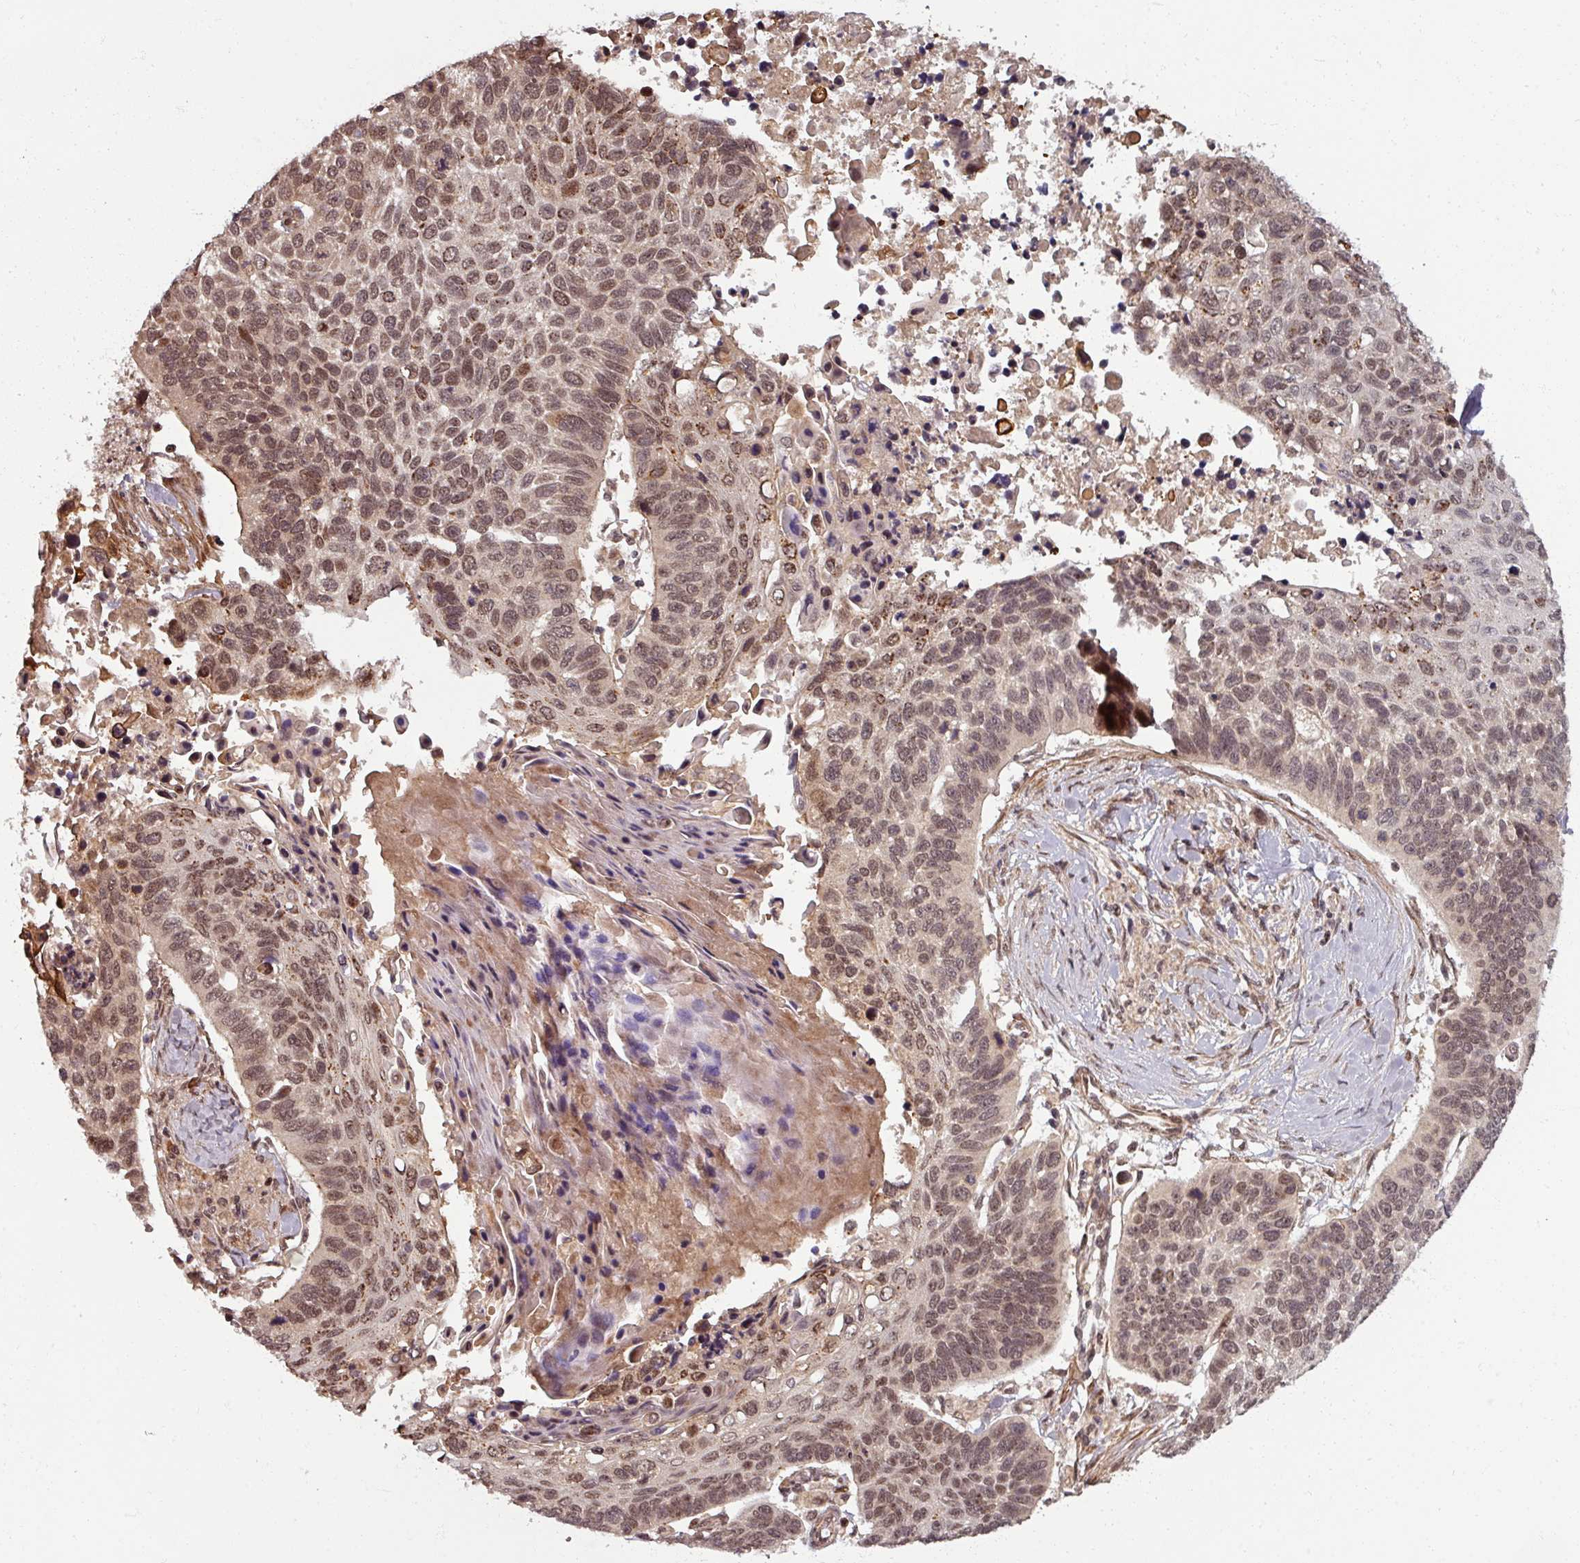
{"staining": {"intensity": "moderate", "quantity": ">75%", "location": "nuclear"}, "tissue": "lung cancer", "cell_type": "Tumor cells", "image_type": "cancer", "snomed": [{"axis": "morphology", "description": "Squamous cell carcinoma, NOS"}, {"axis": "topography", "description": "Lung"}], "caption": "This image shows lung squamous cell carcinoma stained with immunohistochemistry to label a protein in brown. The nuclear of tumor cells show moderate positivity for the protein. Nuclei are counter-stained blue.", "gene": "SWI5", "patient": {"sex": "male", "age": 62}}